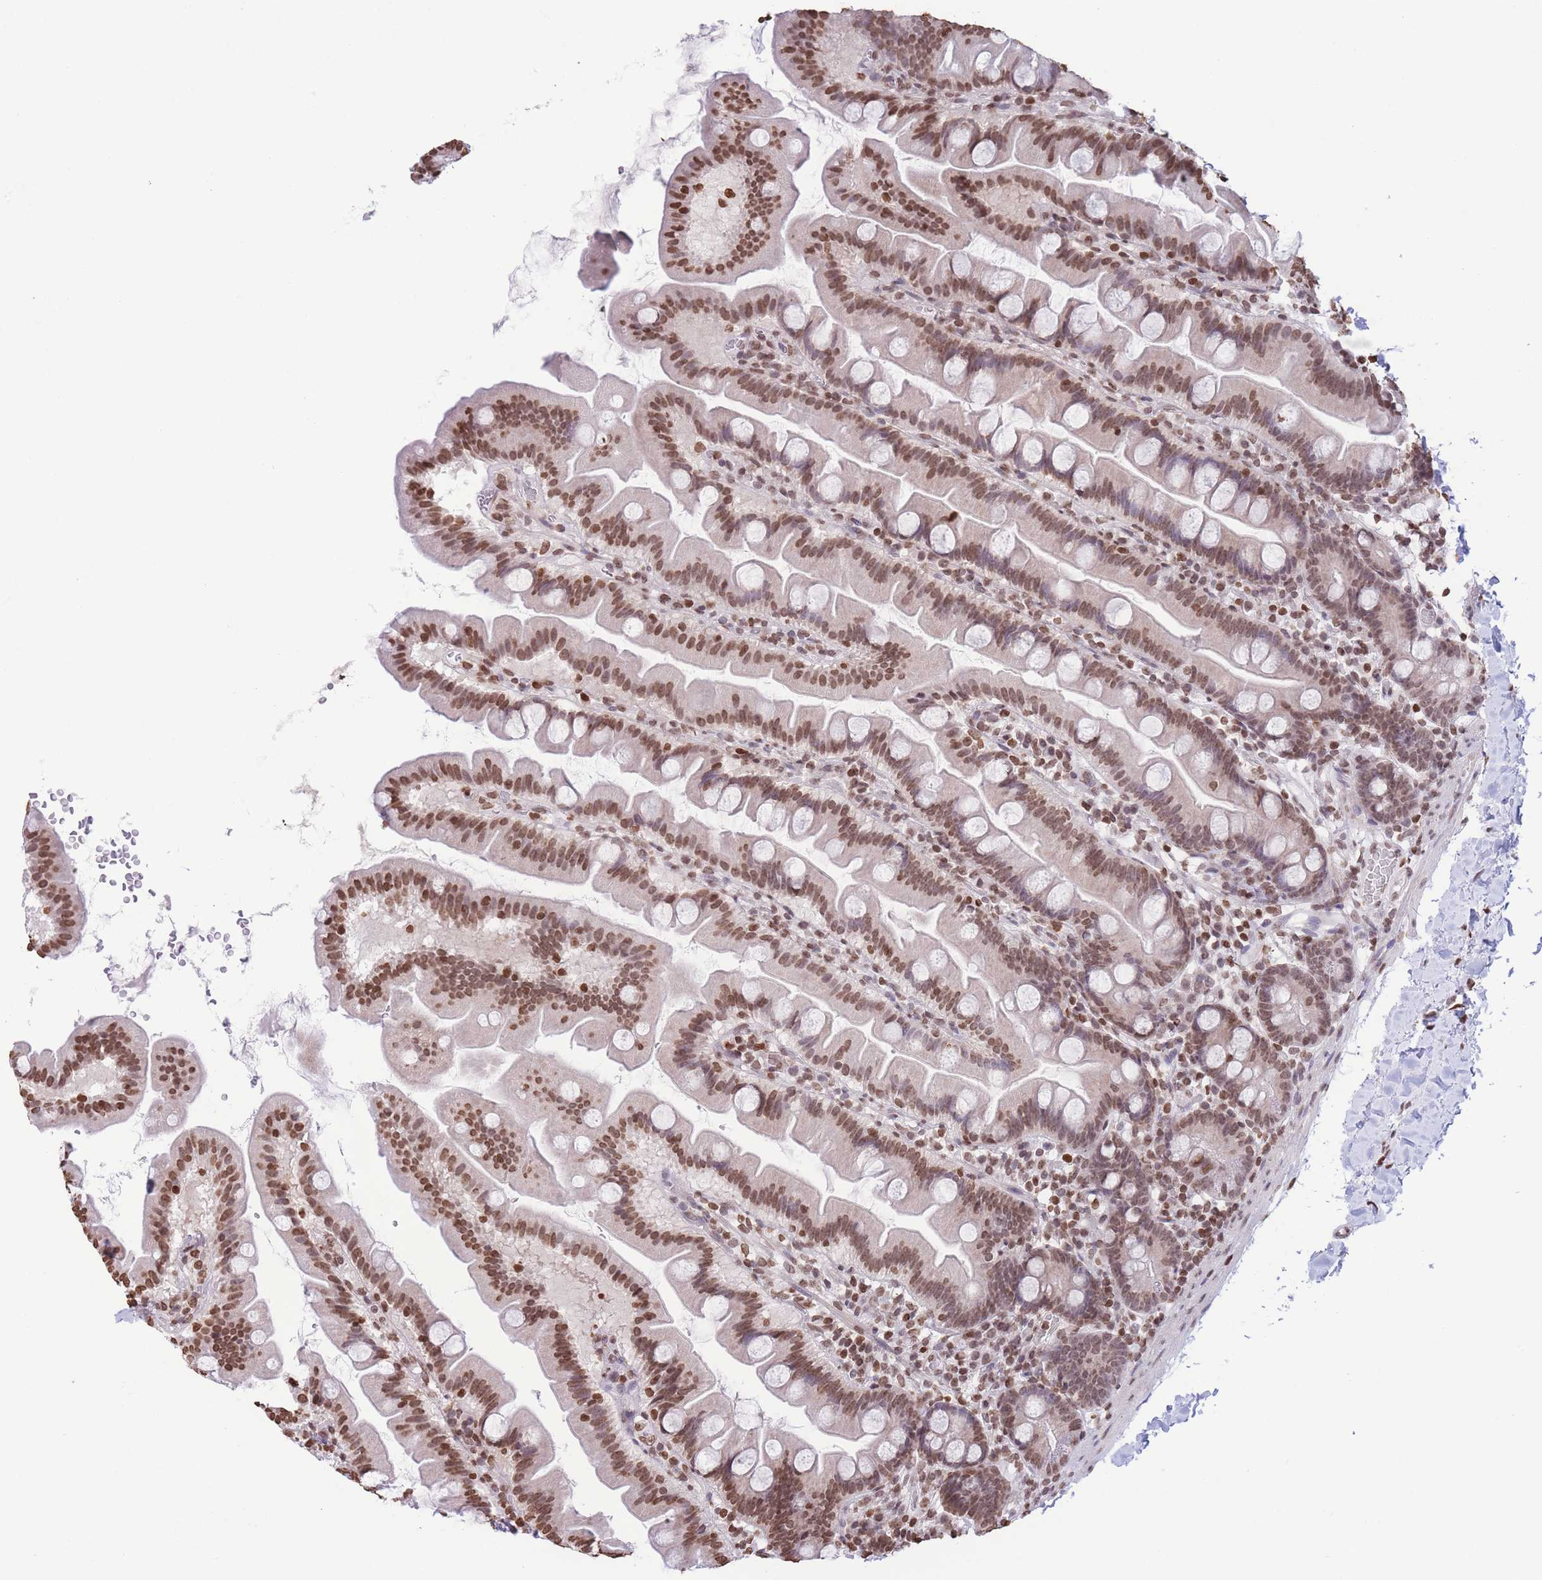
{"staining": {"intensity": "moderate", "quantity": ">75%", "location": "nuclear"}, "tissue": "small intestine", "cell_type": "Glandular cells", "image_type": "normal", "snomed": [{"axis": "morphology", "description": "Normal tissue, NOS"}, {"axis": "topography", "description": "Small intestine"}], "caption": "Immunohistochemical staining of benign small intestine reveals >75% levels of moderate nuclear protein positivity in approximately >75% of glandular cells.", "gene": "H2BC10", "patient": {"sex": "female", "age": 68}}